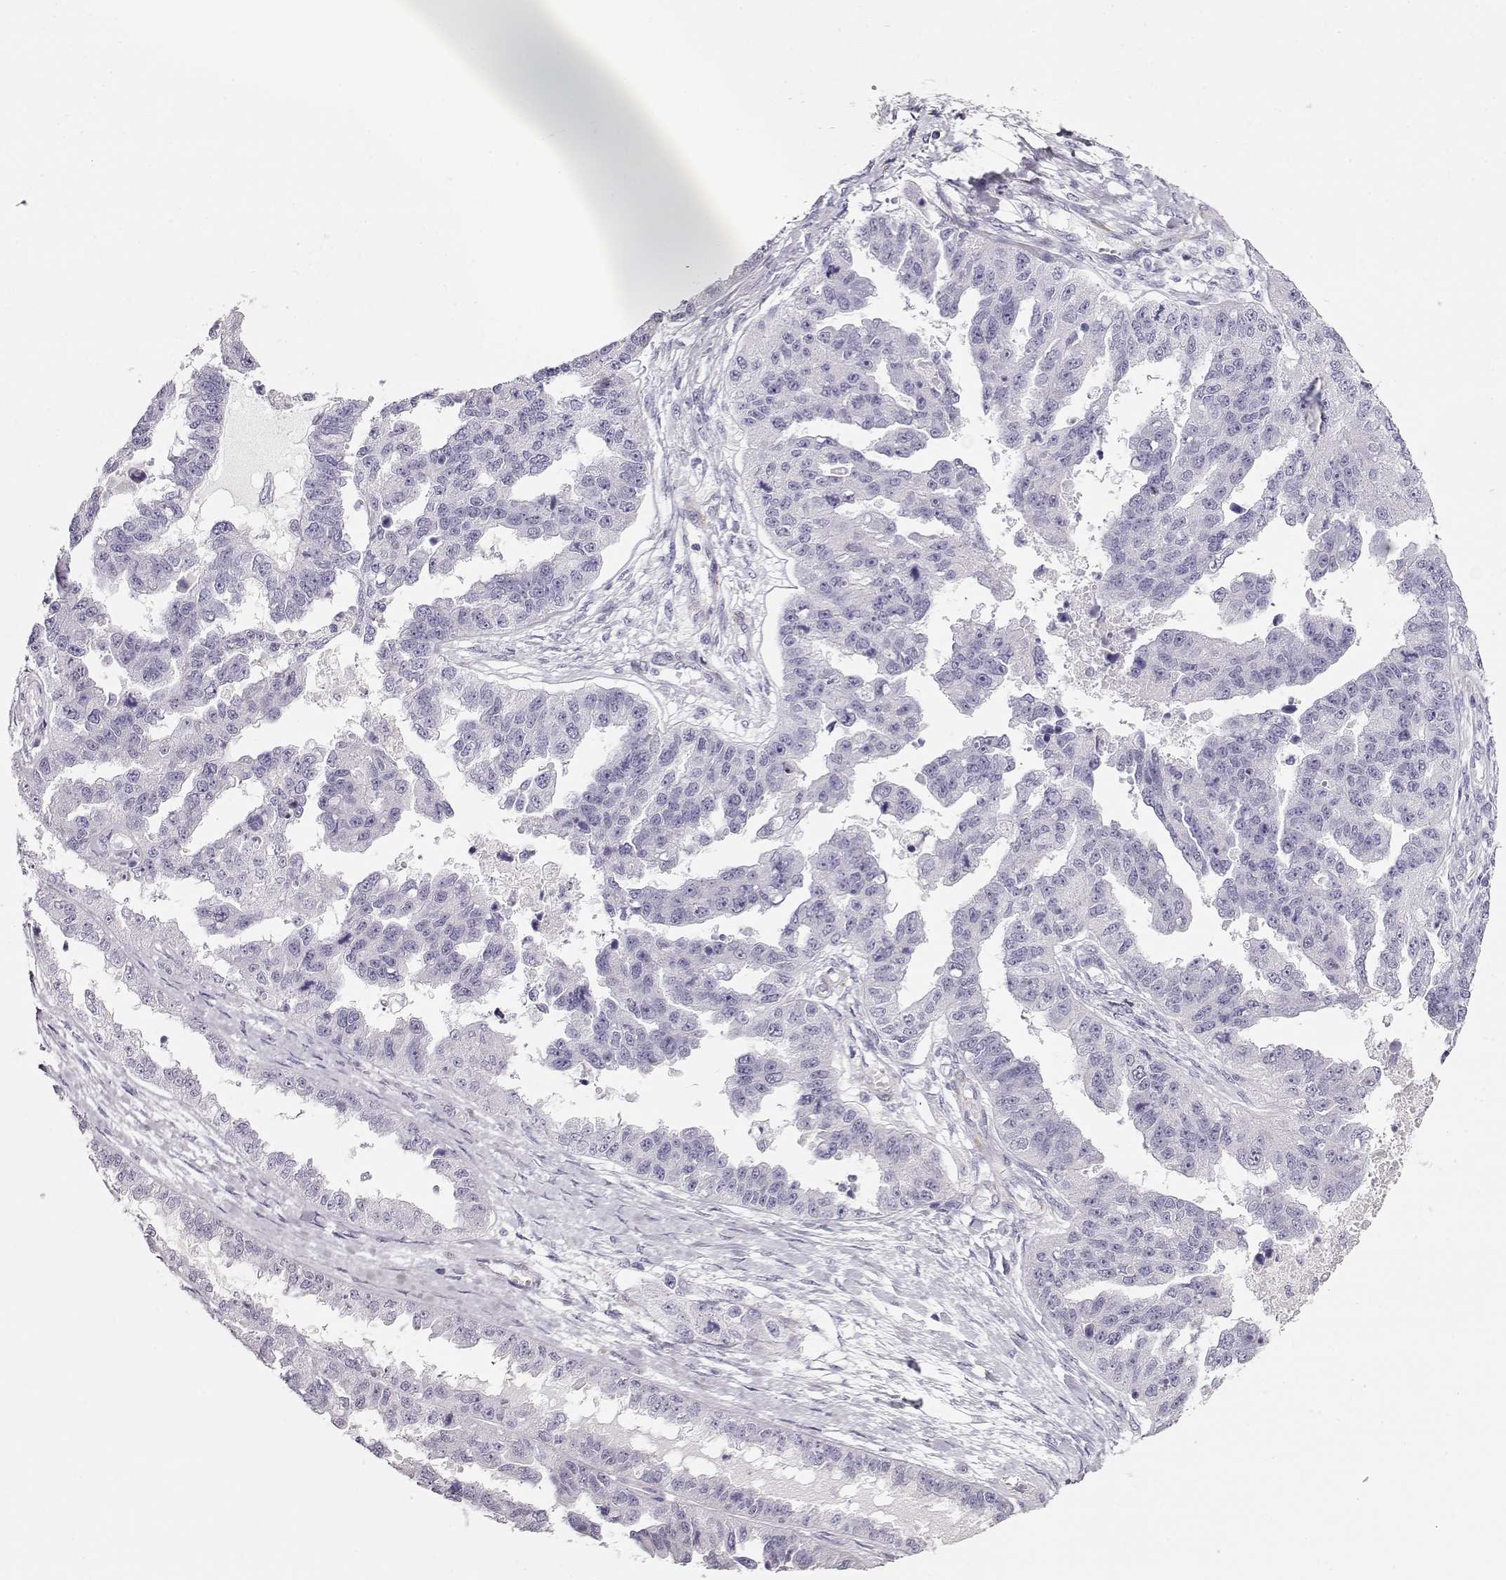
{"staining": {"intensity": "negative", "quantity": "none", "location": "none"}, "tissue": "ovarian cancer", "cell_type": "Tumor cells", "image_type": "cancer", "snomed": [{"axis": "morphology", "description": "Cystadenocarcinoma, serous, NOS"}, {"axis": "topography", "description": "Ovary"}], "caption": "The micrograph displays no staining of tumor cells in serous cystadenocarcinoma (ovarian).", "gene": "RBM44", "patient": {"sex": "female", "age": 58}}